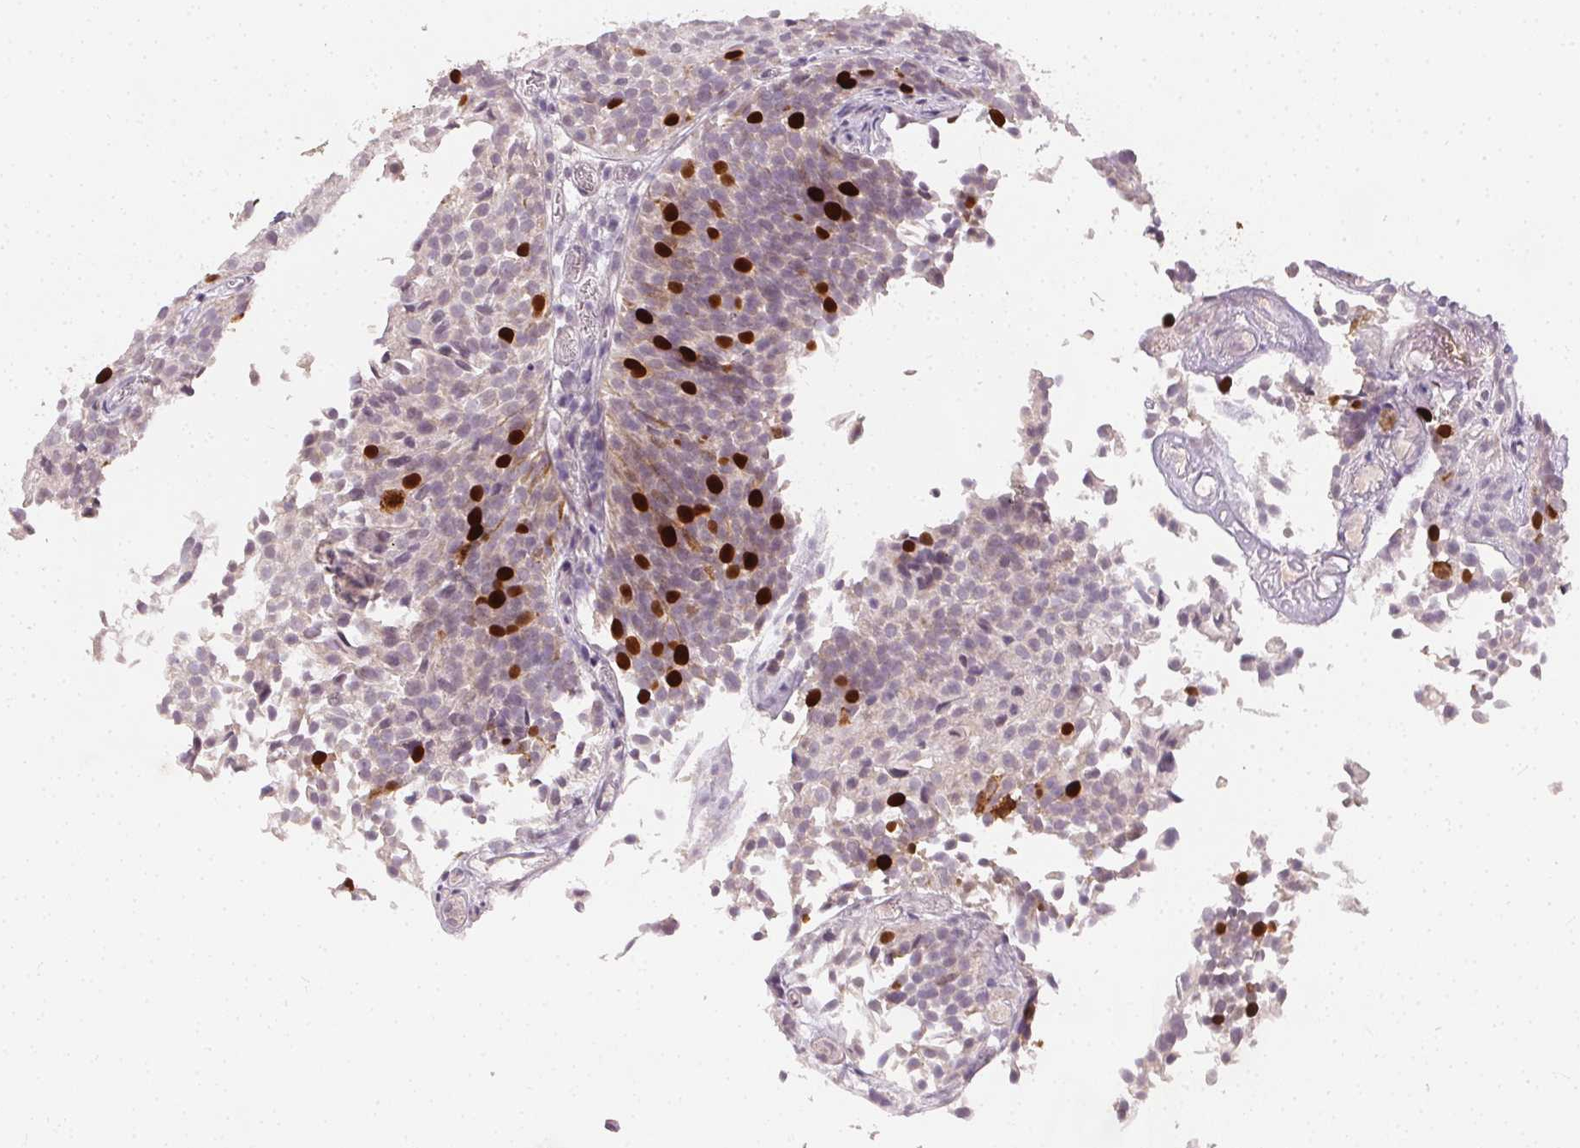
{"staining": {"intensity": "strong", "quantity": "<25%", "location": "nuclear"}, "tissue": "urothelial cancer", "cell_type": "Tumor cells", "image_type": "cancer", "snomed": [{"axis": "morphology", "description": "Urothelial carcinoma, Low grade"}, {"axis": "topography", "description": "Urinary bladder"}], "caption": "Immunohistochemical staining of urothelial cancer exhibits medium levels of strong nuclear expression in approximately <25% of tumor cells.", "gene": "ANLN", "patient": {"sex": "male", "age": 80}}